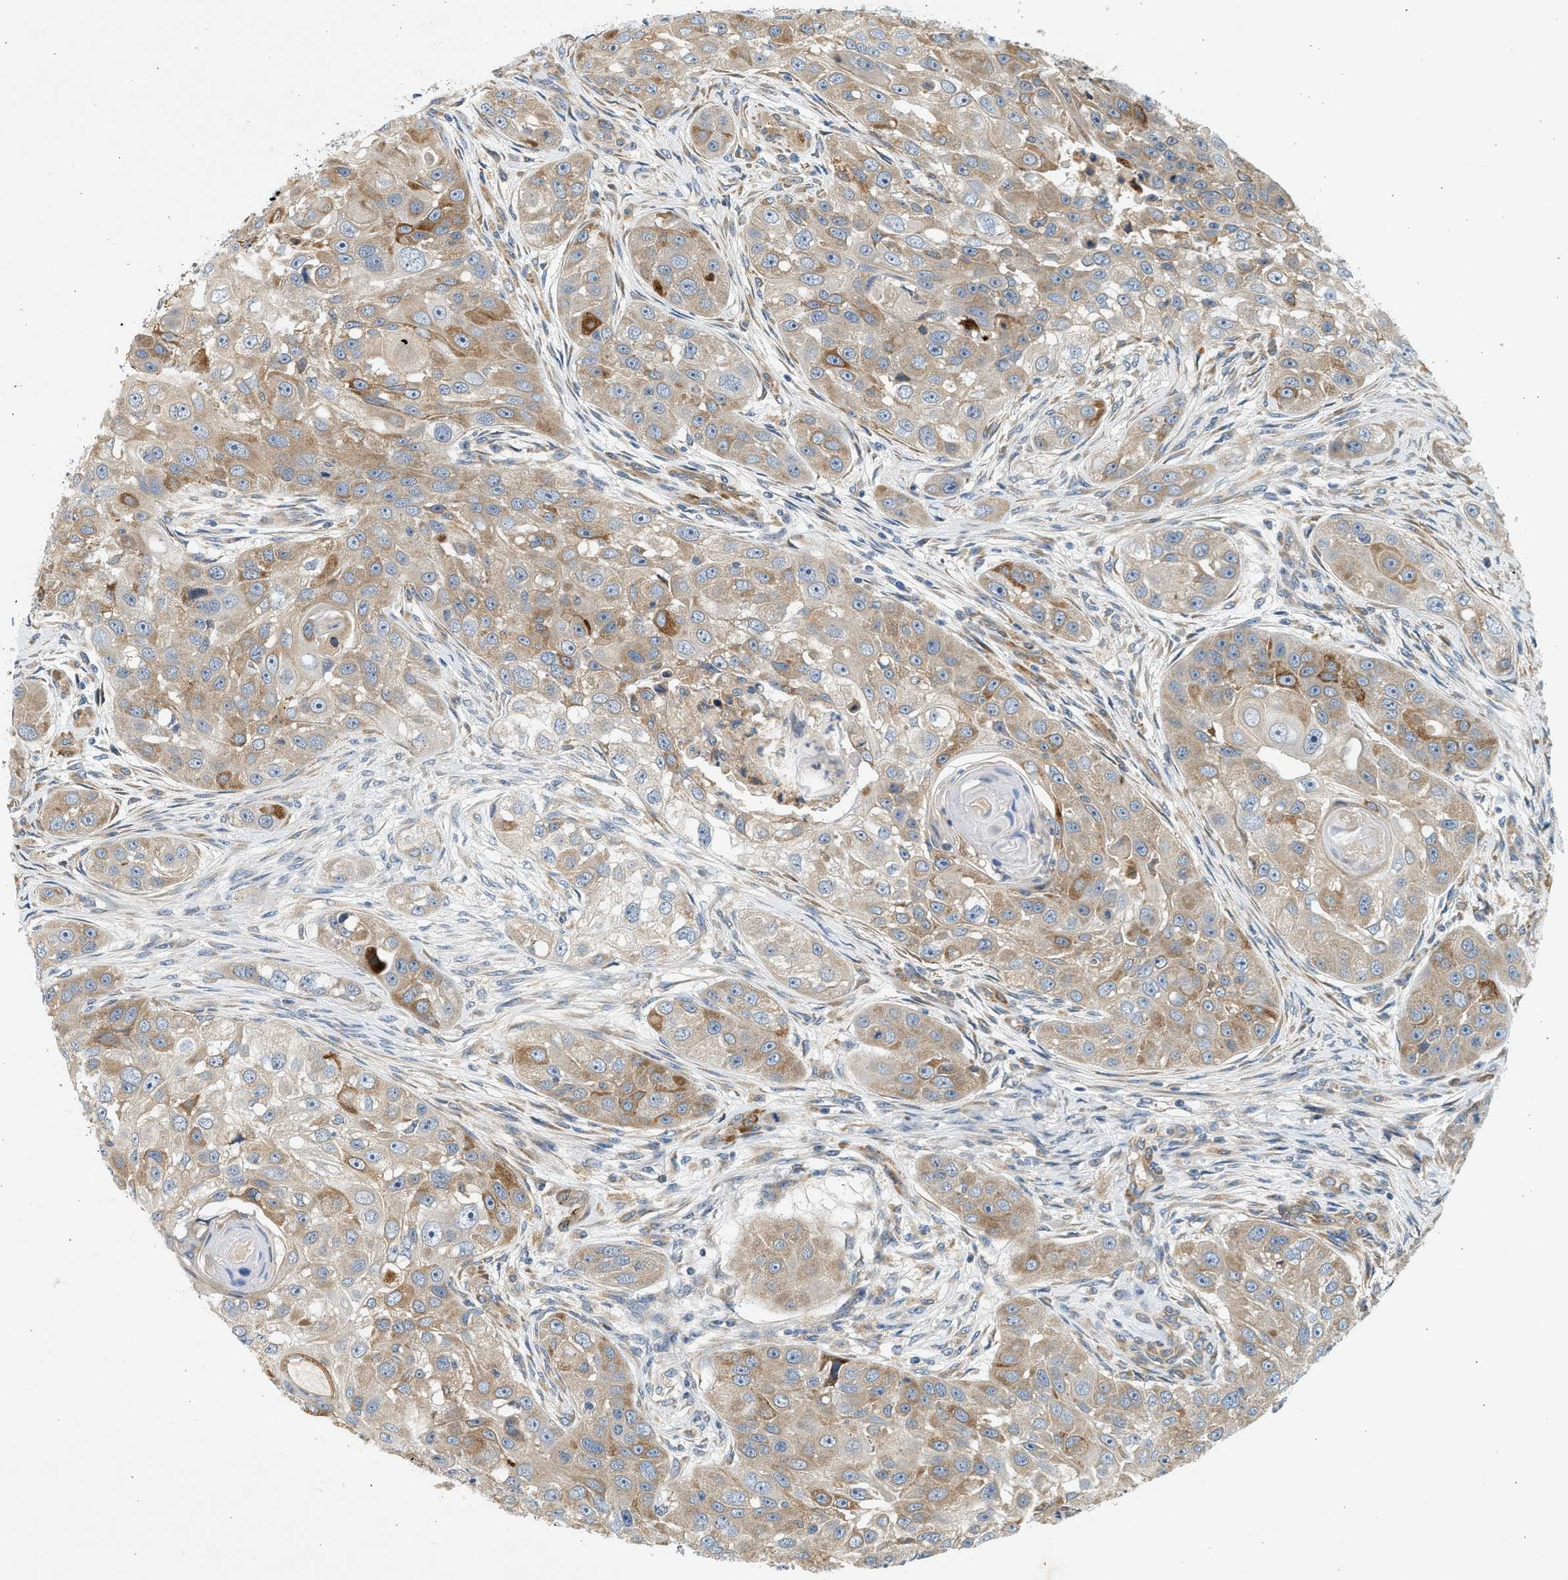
{"staining": {"intensity": "moderate", "quantity": ">75%", "location": "cytoplasmic/membranous"}, "tissue": "head and neck cancer", "cell_type": "Tumor cells", "image_type": "cancer", "snomed": [{"axis": "morphology", "description": "Normal tissue, NOS"}, {"axis": "morphology", "description": "Squamous cell carcinoma, NOS"}, {"axis": "topography", "description": "Skeletal muscle"}, {"axis": "topography", "description": "Head-Neck"}], "caption": "A brown stain shows moderate cytoplasmic/membranous positivity of a protein in human head and neck cancer (squamous cell carcinoma) tumor cells.", "gene": "KDELR2", "patient": {"sex": "male", "age": 51}}